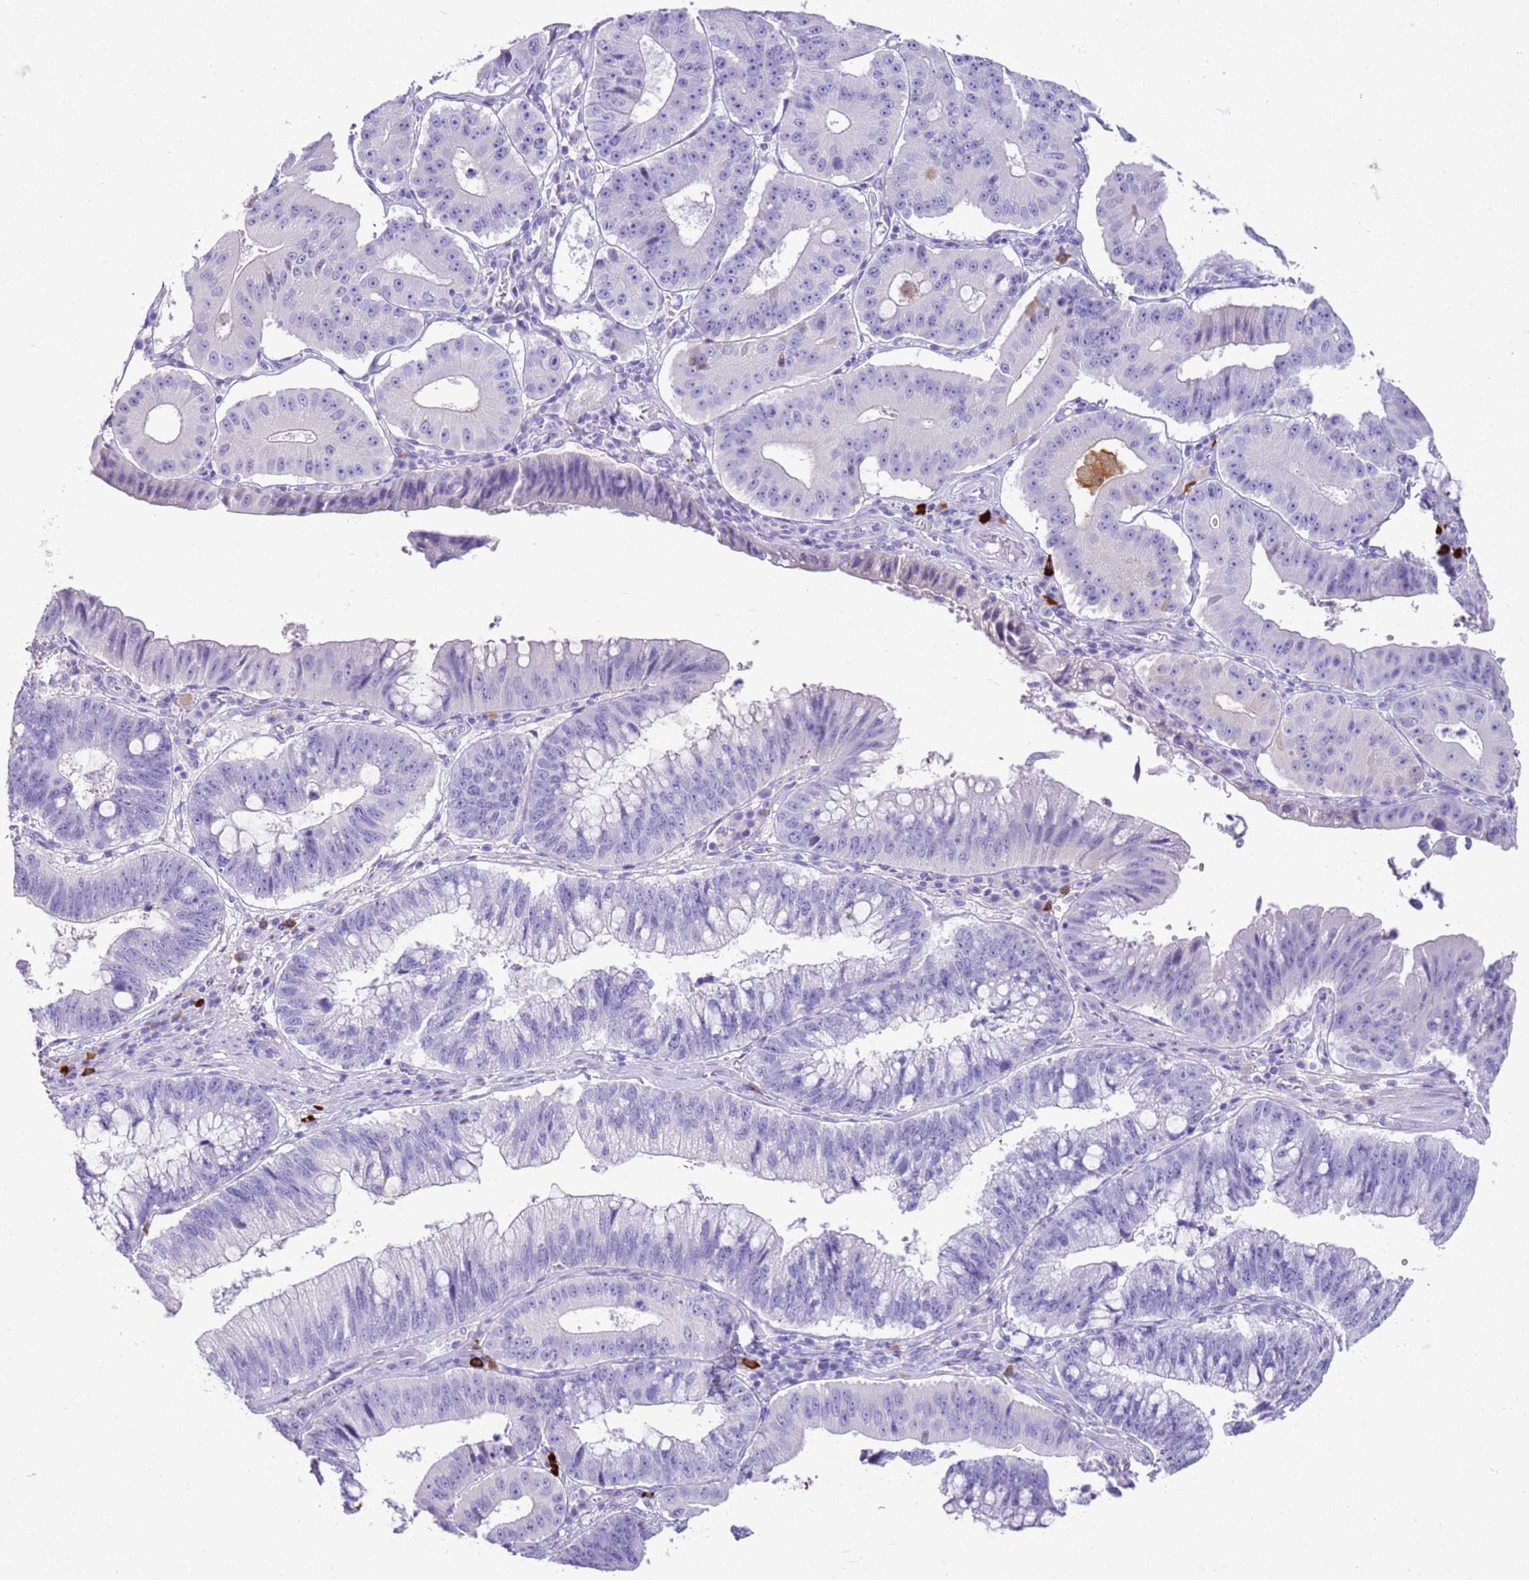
{"staining": {"intensity": "negative", "quantity": "none", "location": "none"}, "tissue": "stomach cancer", "cell_type": "Tumor cells", "image_type": "cancer", "snomed": [{"axis": "morphology", "description": "Adenocarcinoma, NOS"}, {"axis": "topography", "description": "Stomach"}], "caption": "High power microscopy micrograph of an IHC histopathology image of stomach cancer (adenocarcinoma), revealing no significant staining in tumor cells.", "gene": "IGKV3D-11", "patient": {"sex": "male", "age": 59}}